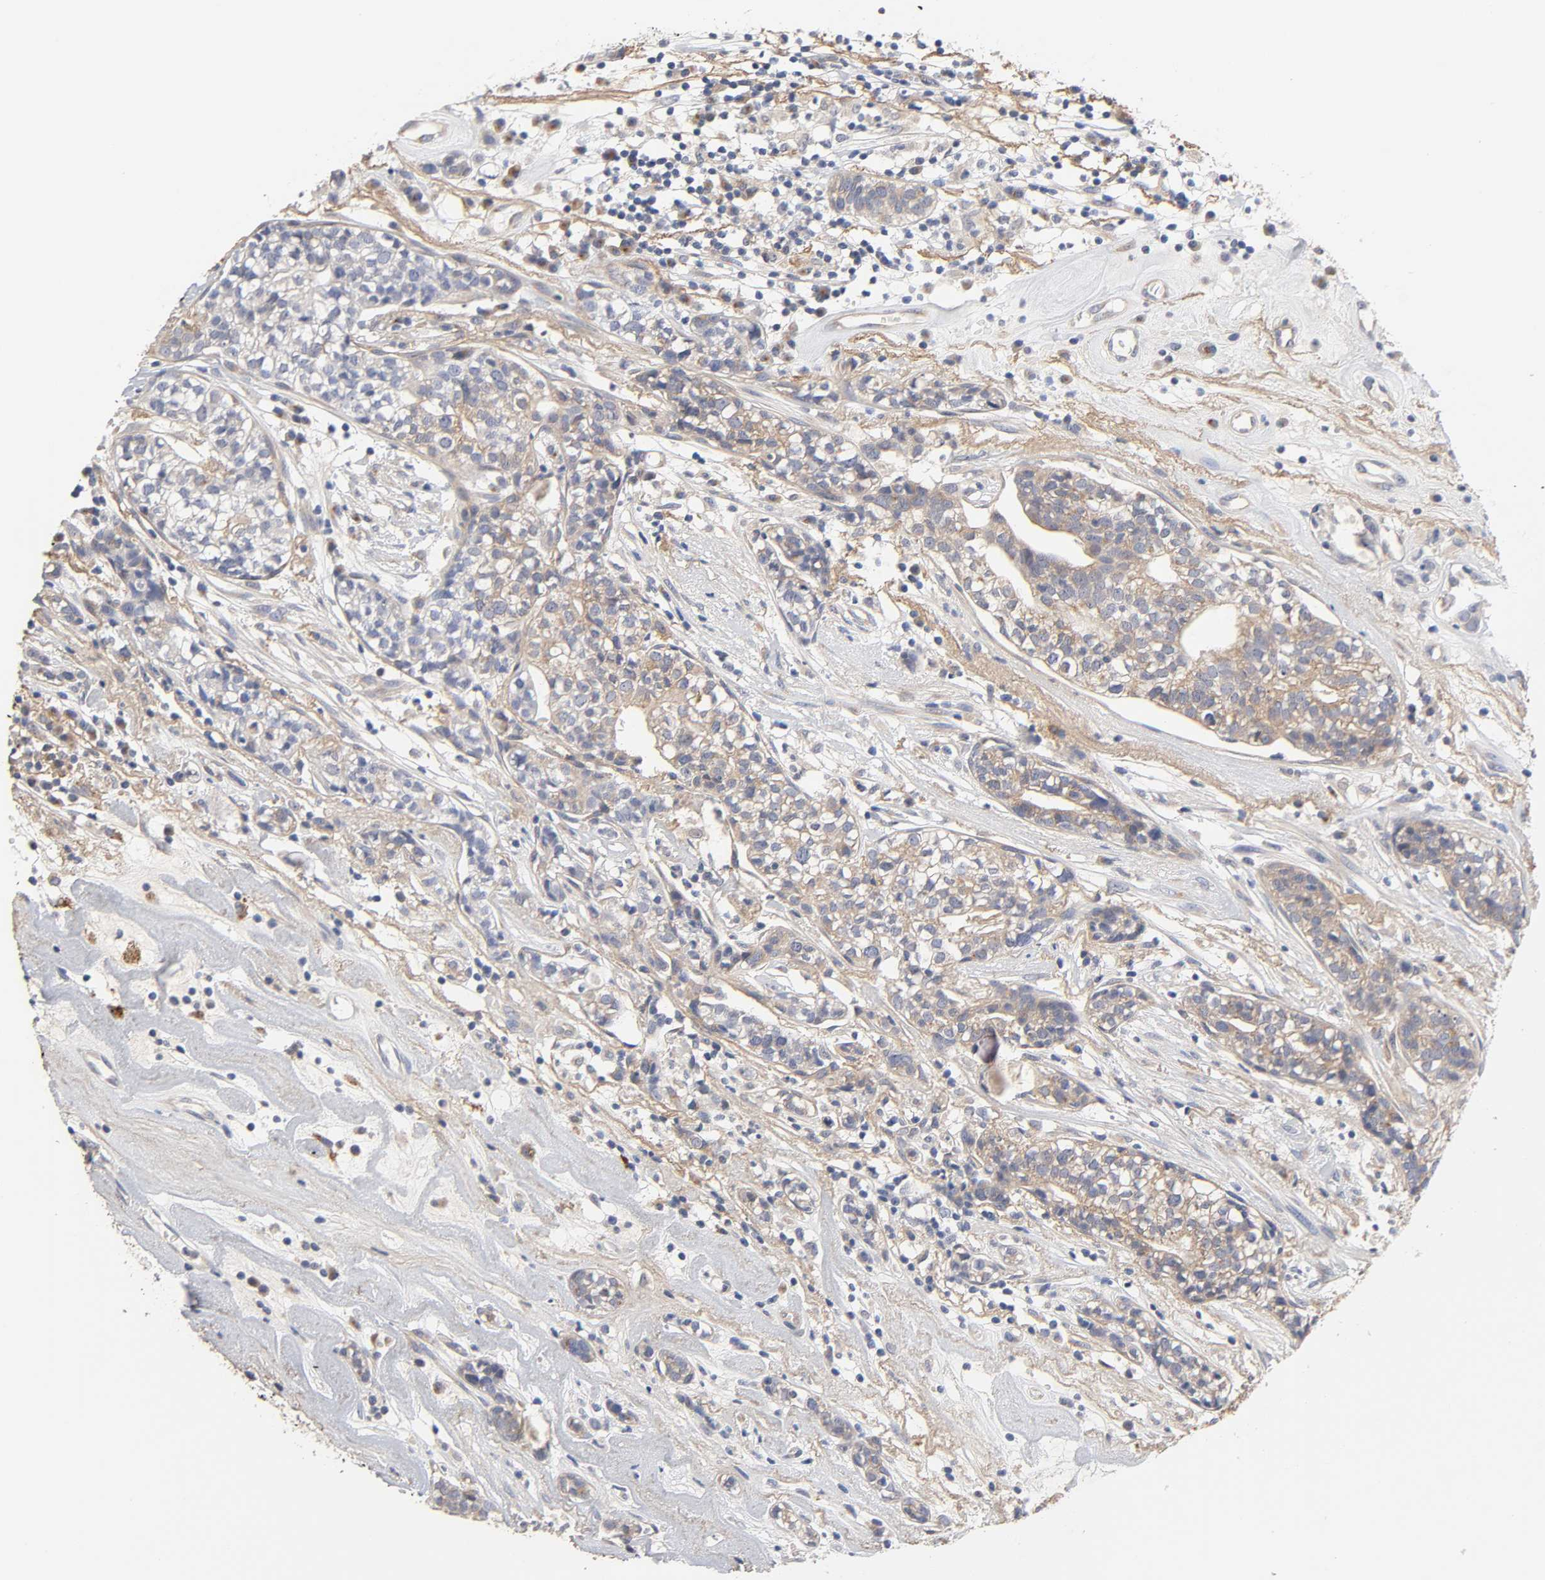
{"staining": {"intensity": "moderate", "quantity": ">75%", "location": "cytoplasmic/membranous"}, "tissue": "head and neck cancer", "cell_type": "Tumor cells", "image_type": "cancer", "snomed": [{"axis": "morphology", "description": "Adenocarcinoma, NOS"}, {"axis": "topography", "description": "Salivary gland"}, {"axis": "topography", "description": "Head-Neck"}], "caption": "This image reveals head and neck adenocarcinoma stained with immunohistochemistry (IHC) to label a protein in brown. The cytoplasmic/membranous of tumor cells show moderate positivity for the protein. Nuclei are counter-stained blue.", "gene": "C17orf75", "patient": {"sex": "female", "age": 65}}